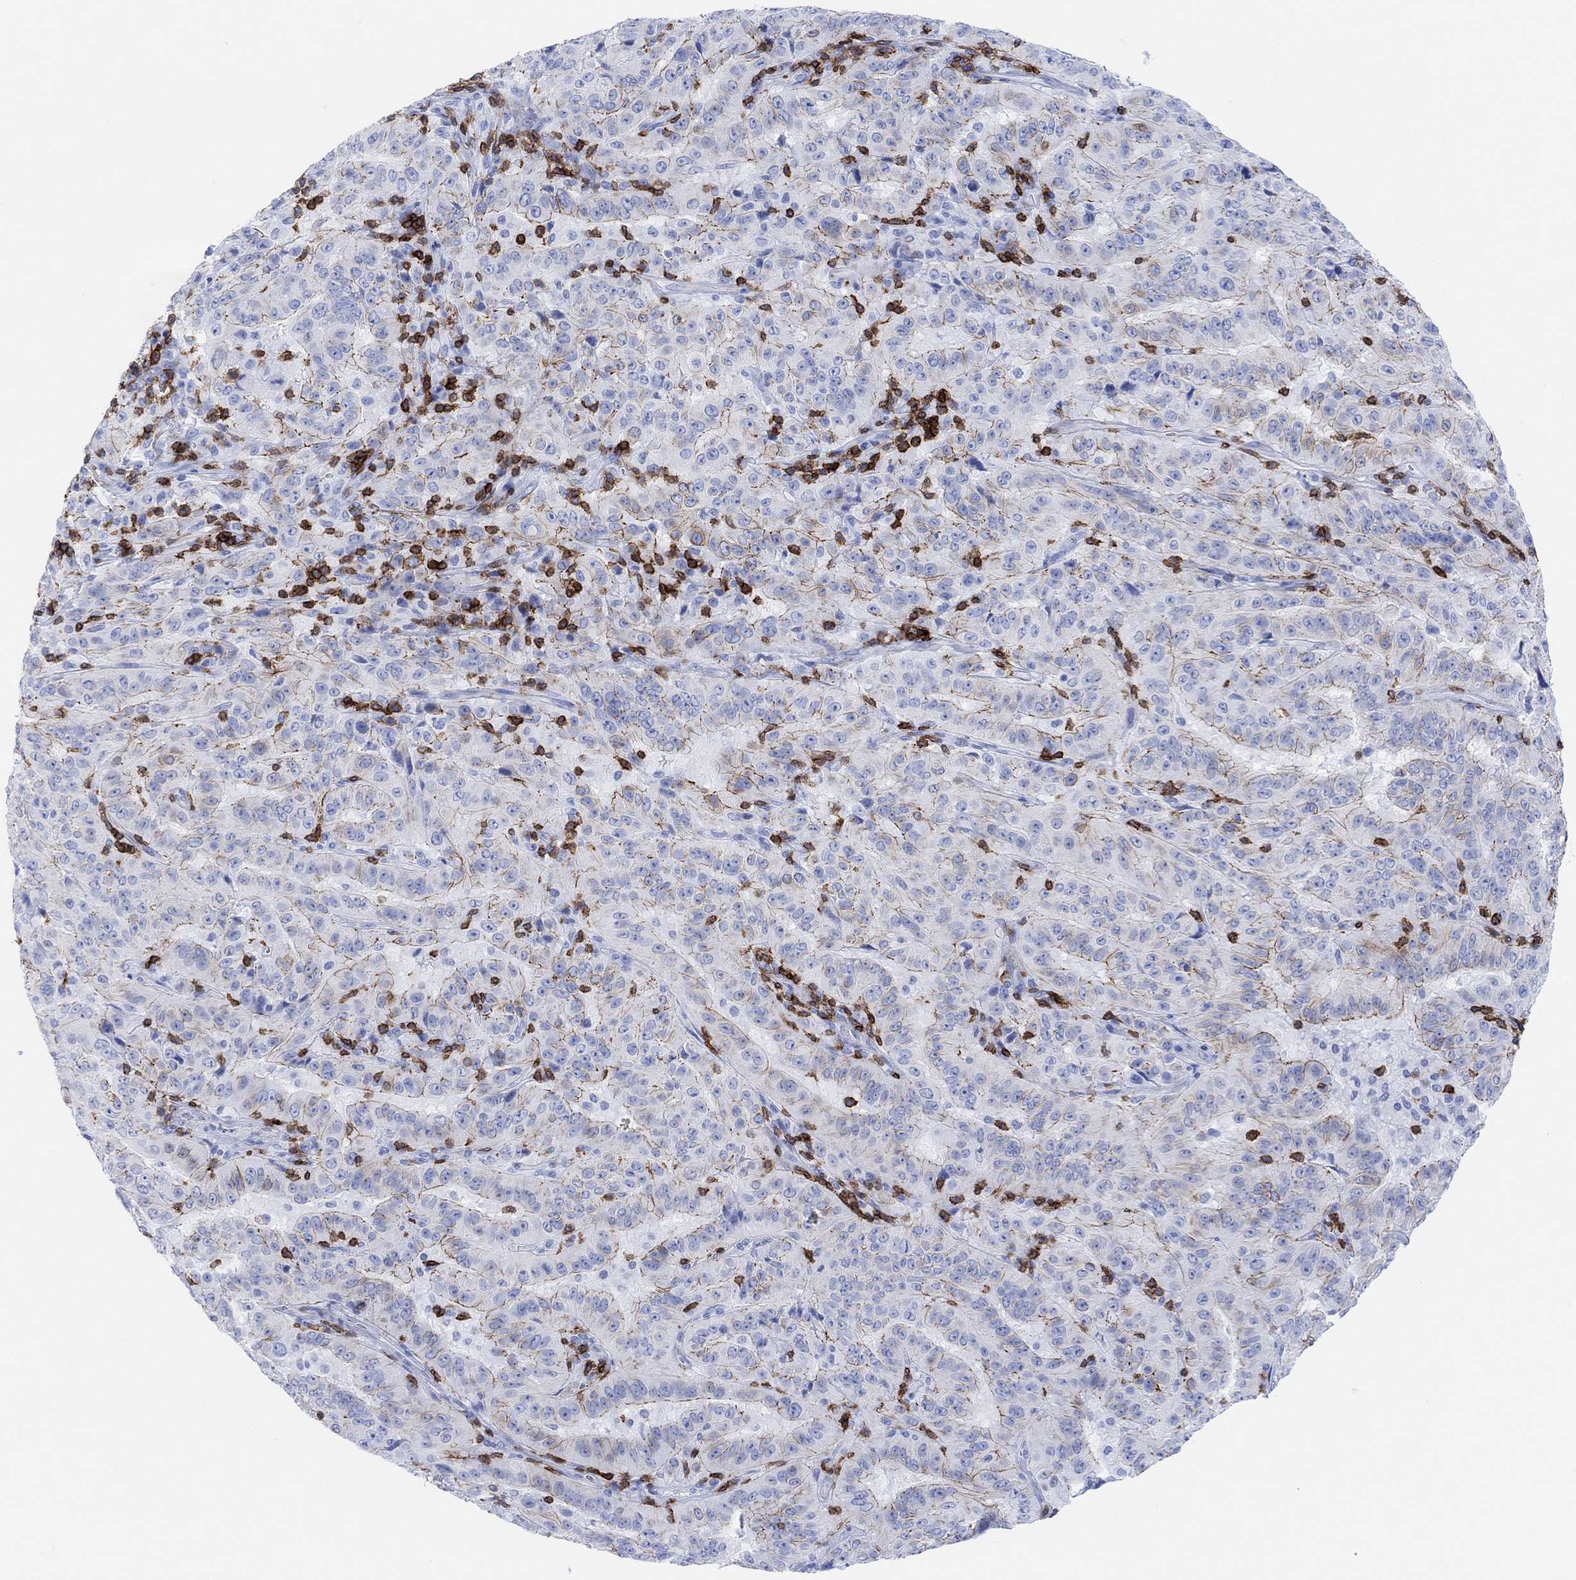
{"staining": {"intensity": "moderate", "quantity": "<25%", "location": "cytoplasmic/membranous"}, "tissue": "pancreatic cancer", "cell_type": "Tumor cells", "image_type": "cancer", "snomed": [{"axis": "morphology", "description": "Adenocarcinoma, NOS"}, {"axis": "topography", "description": "Pancreas"}], "caption": "Immunohistochemical staining of human pancreatic cancer shows moderate cytoplasmic/membranous protein staining in about <25% of tumor cells.", "gene": "GPR65", "patient": {"sex": "male", "age": 63}}